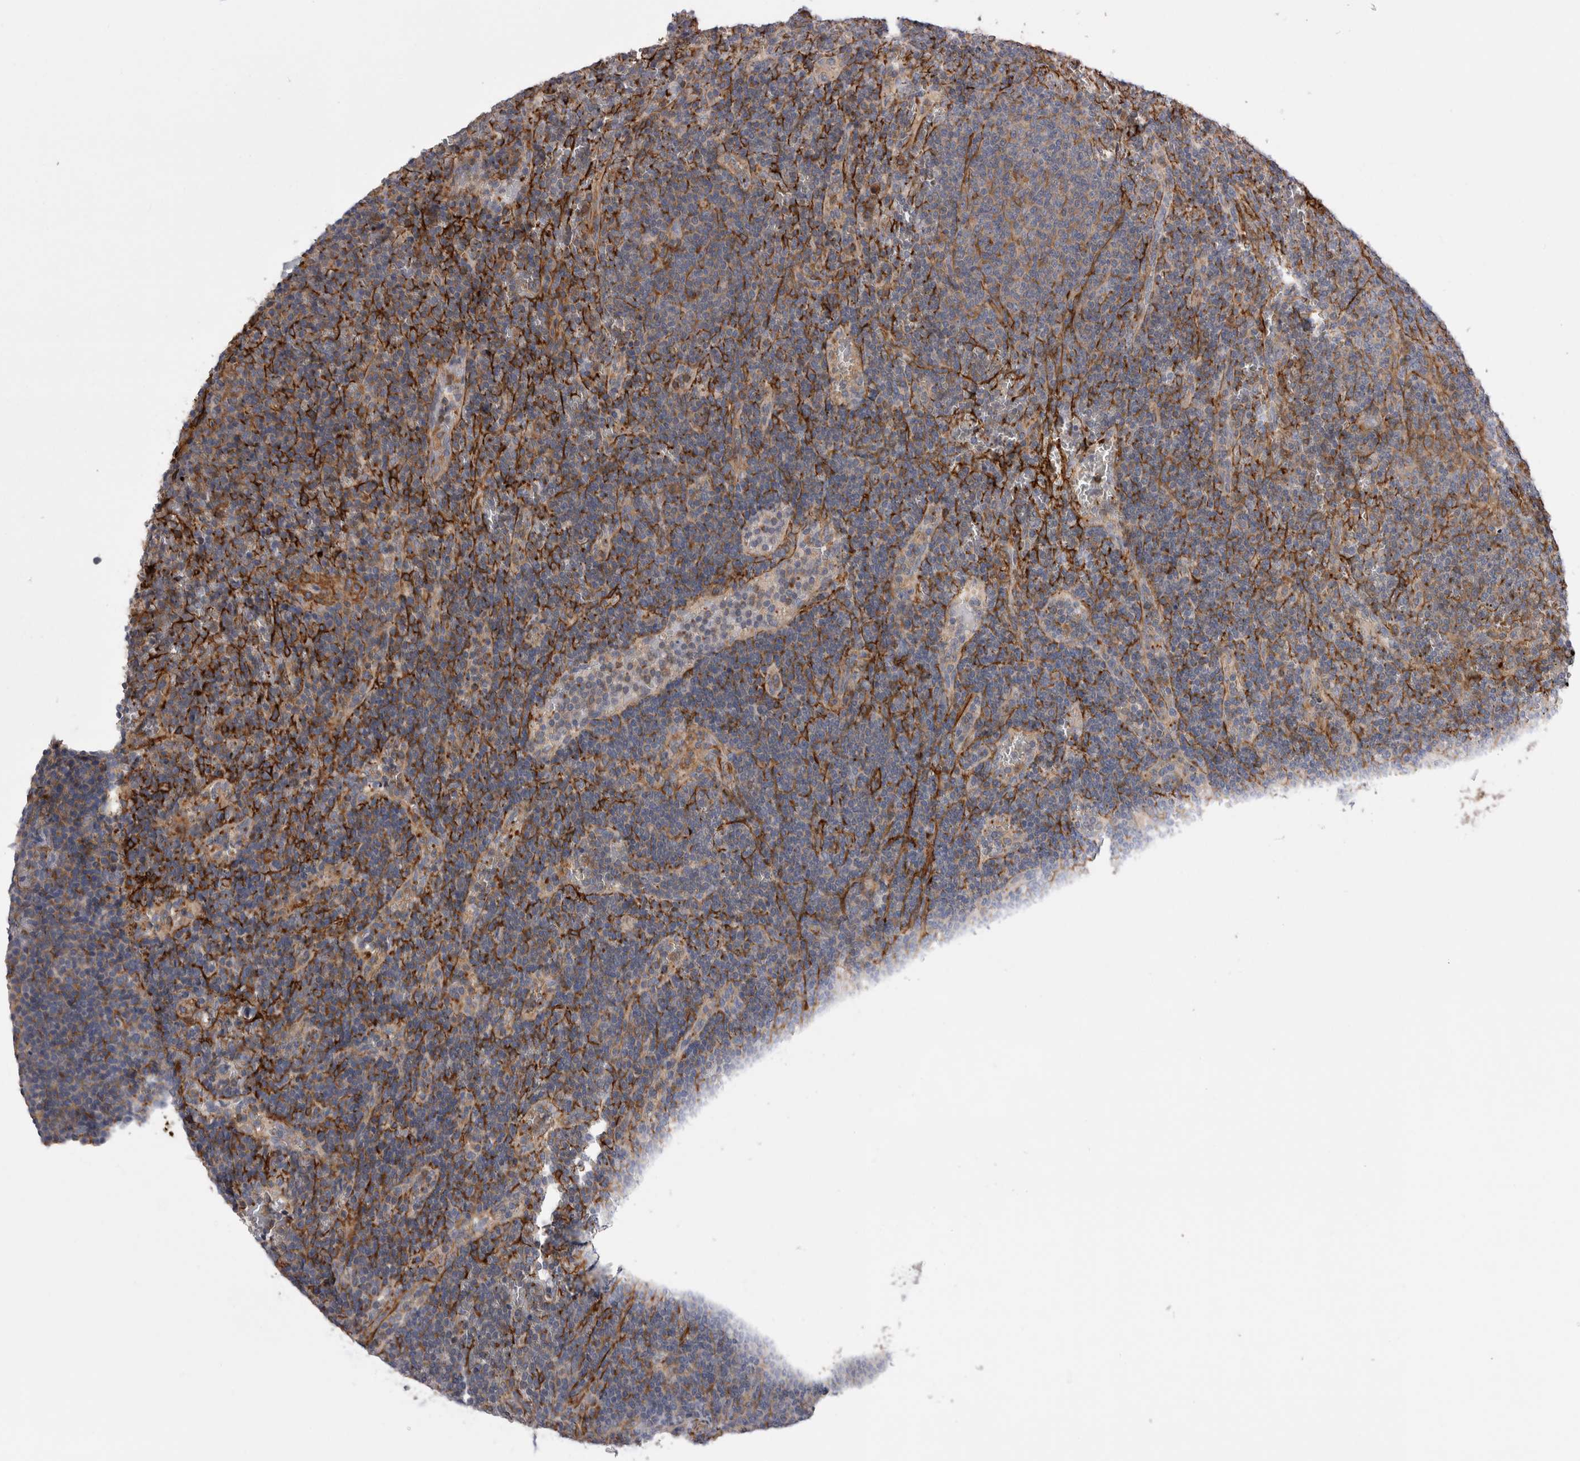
{"staining": {"intensity": "weak", "quantity": "25%-75%", "location": "cytoplasmic/membranous"}, "tissue": "lymphoma", "cell_type": "Tumor cells", "image_type": "cancer", "snomed": [{"axis": "morphology", "description": "Malignant lymphoma, non-Hodgkin's type, Low grade"}, {"axis": "topography", "description": "Spleen"}], "caption": "IHC (DAB (3,3'-diaminobenzidine)) staining of malignant lymphoma, non-Hodgkin's type (low-grade) shows weak cytoplasmic/membranous protein expression in about 25%-75% of tumor cells. The staining was performed using DAB to visualize the protein expression in brown, while the nuclei were stained in blue with hematoxylin (Magnification: 20x).", "gene": "EPRS1", "patient": {"sex": "female", "age": 50}}